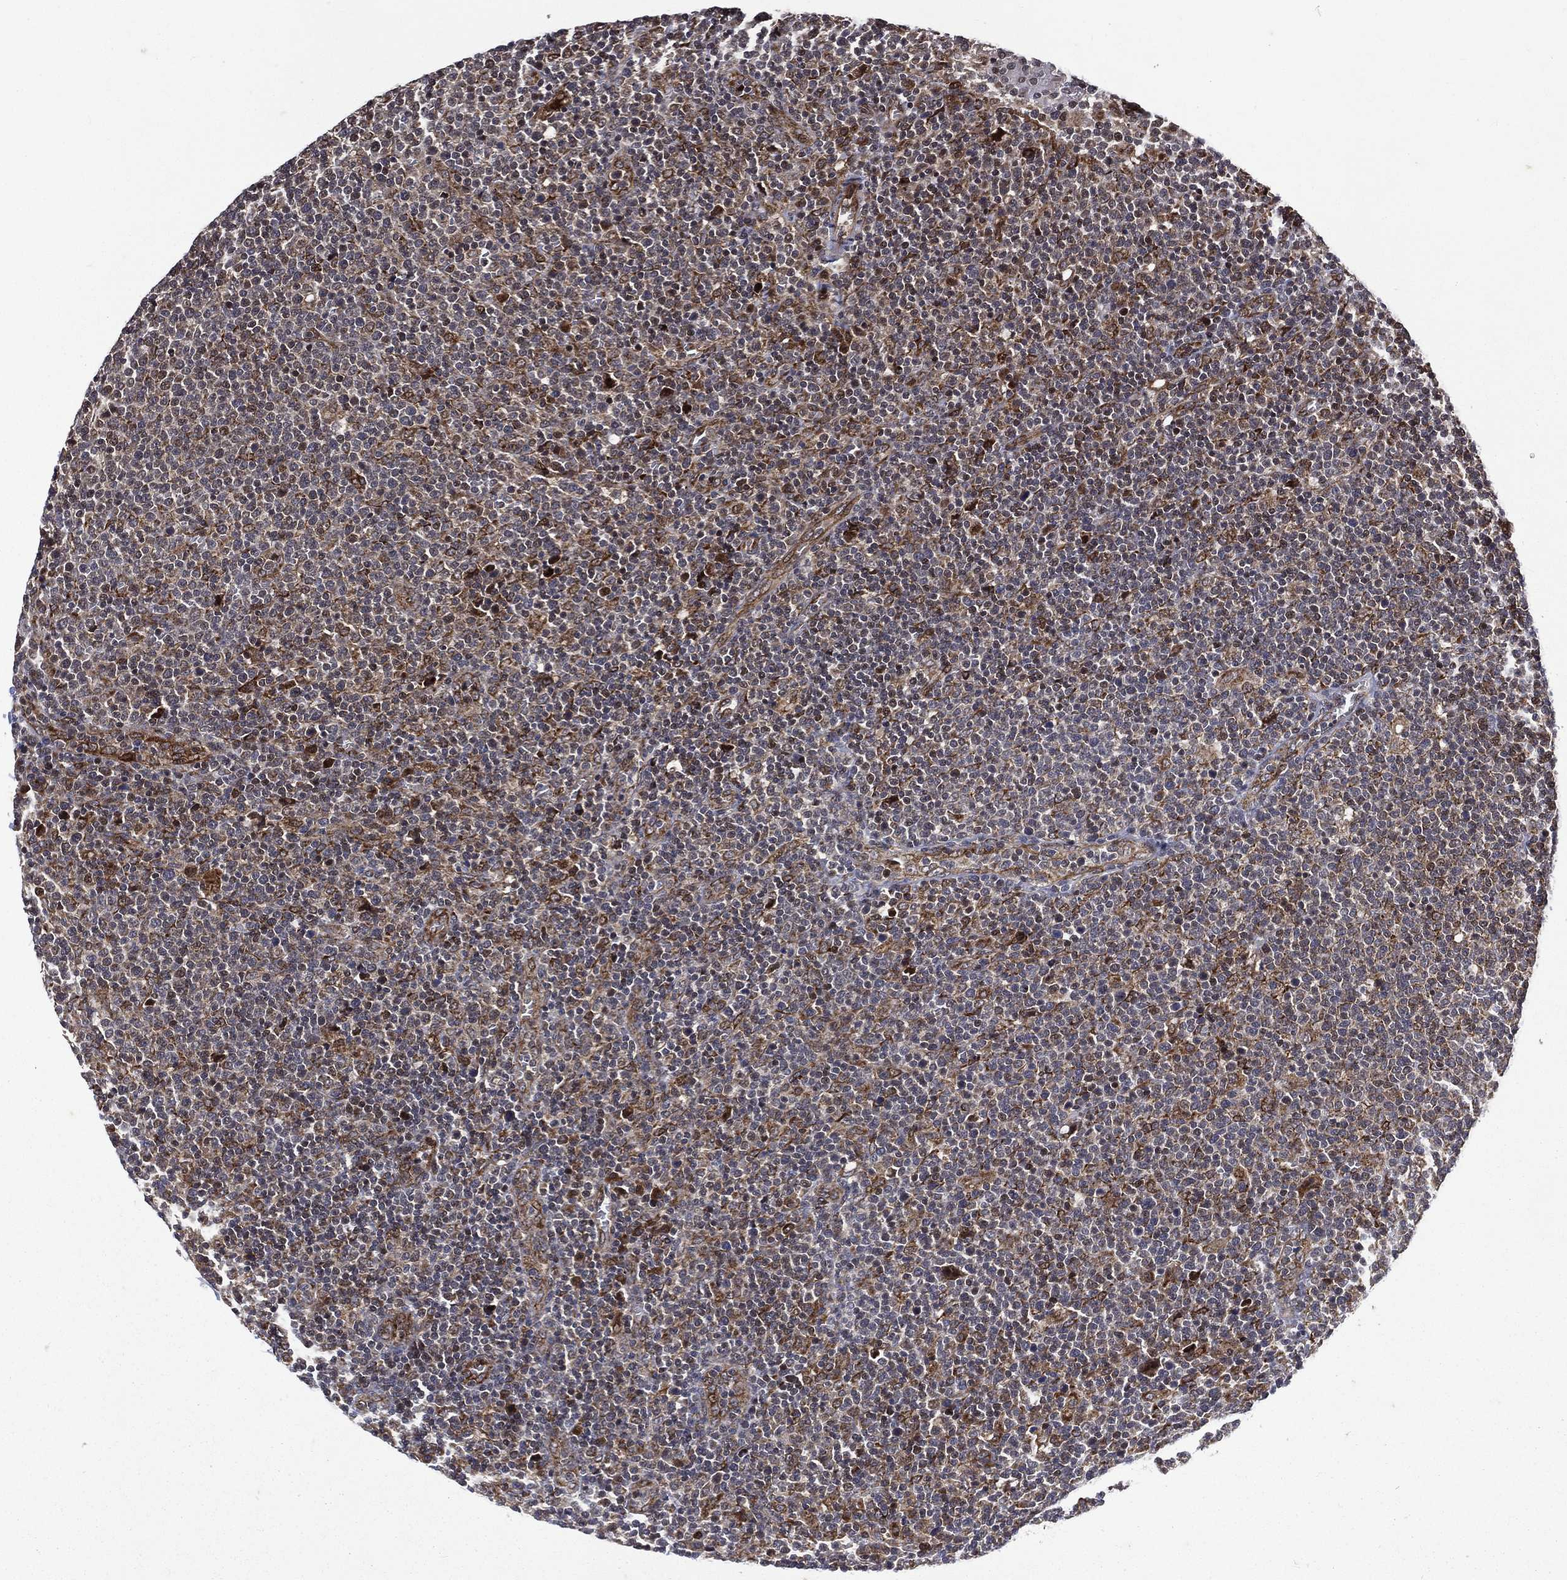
{"staining": {"intensity": "moderate", "quantity": "25%-75%", "location": "cytoplasmic/membranous"}, "tissue": "lymphoma", "cell_type": "Tumor cells", "image_type": "cancer", "snomed": [{"axis": "morphology", "description": "Malignant lymphoma, non-Hodgkin's type, High grade"}, {"axis": "topography", "description": "Lymph node"}], "caption": "IHC of lymphoma exhibits medium levels of moderate cytoplasmic/membranous expression in about 25%-75% of tumor cells.", "gene": "RAB11FIP4", "patient": {"sex": "male", "age": 61}}